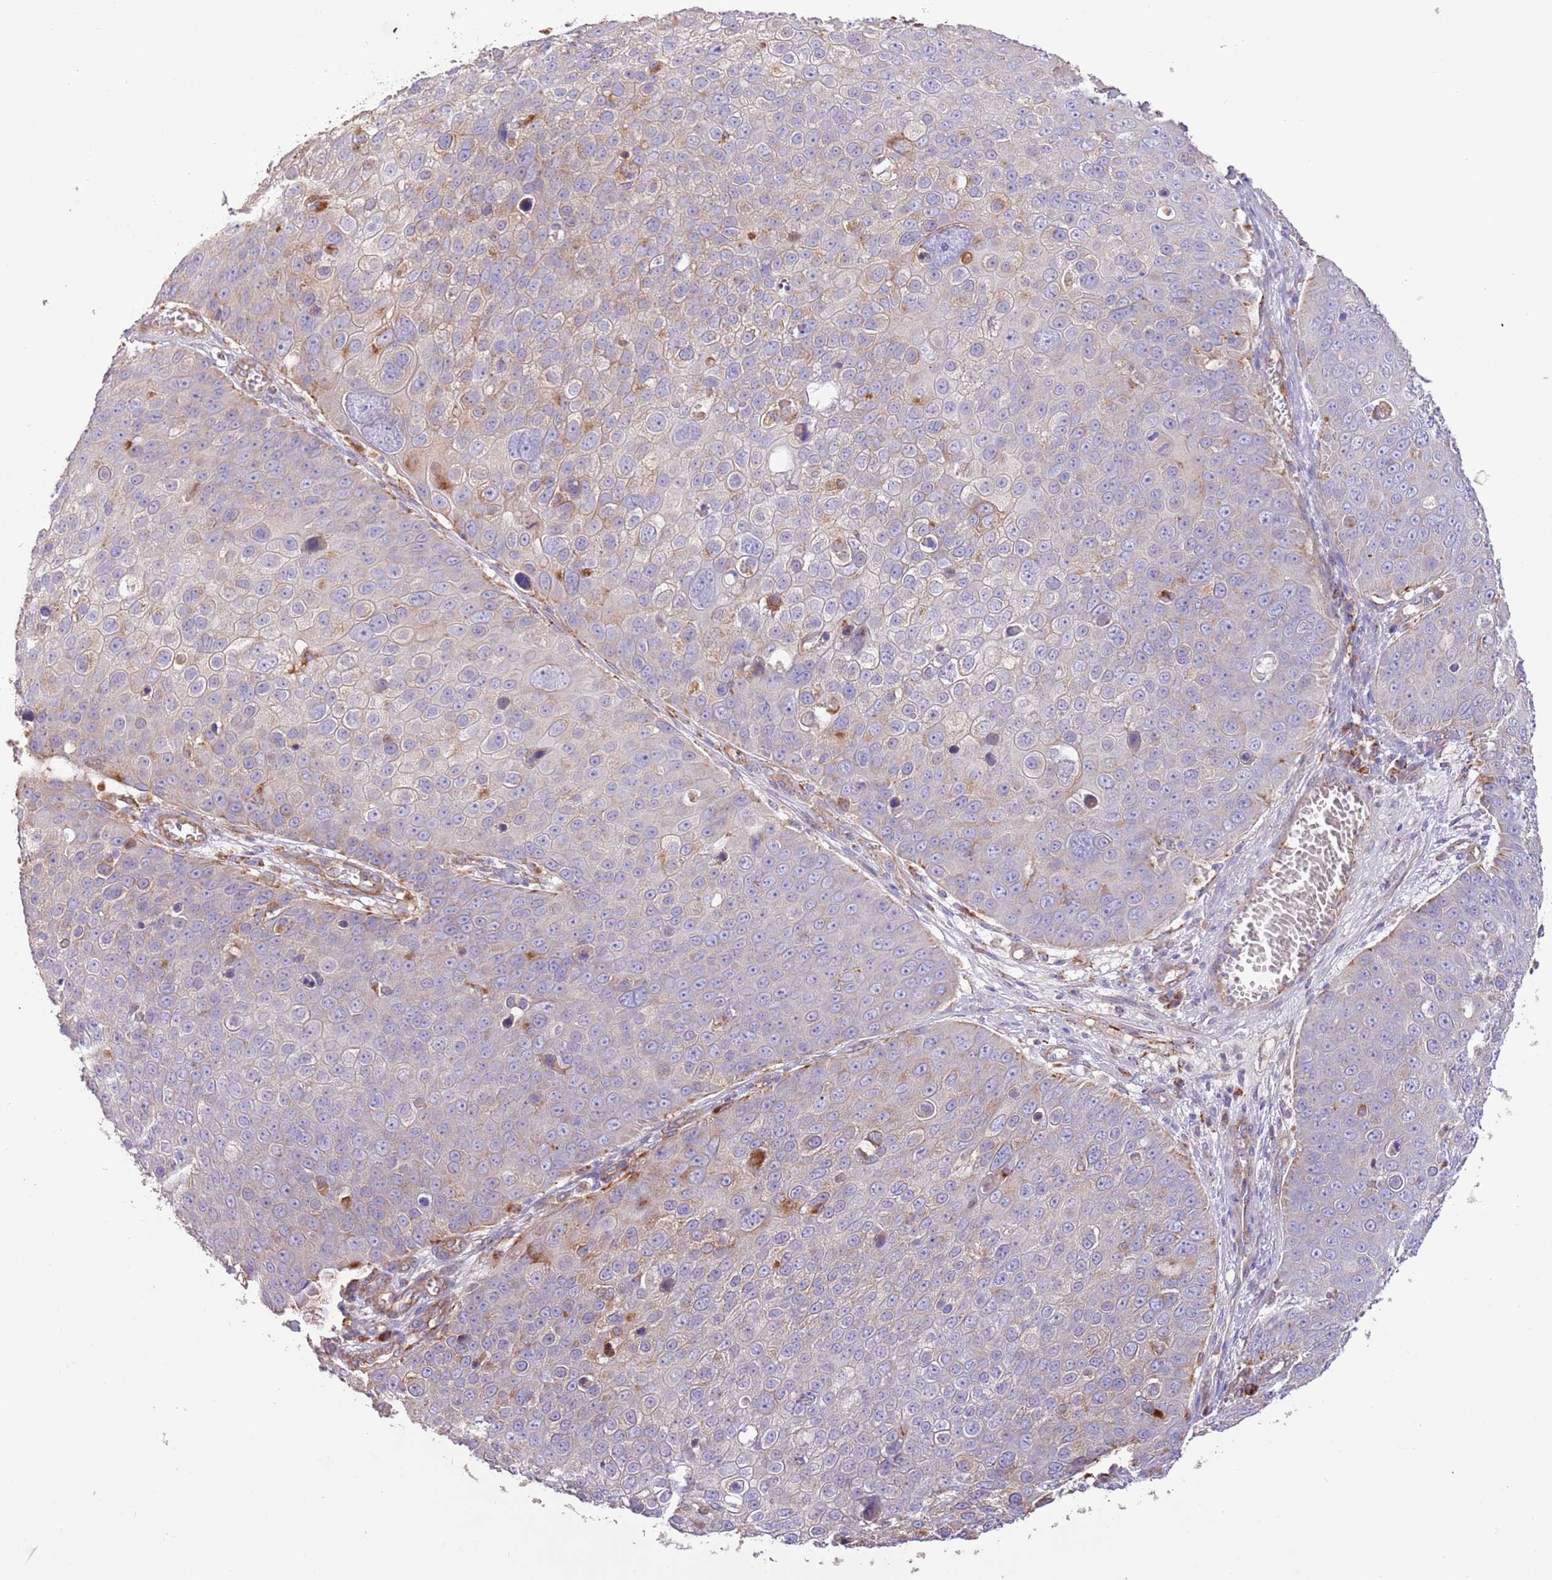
{"staining": {"intensity": "moderate", "quantity": "<25%", "location": "cytoplasmic/membranous"}, "tissue": "skin cancer", "cell_type": "Tumor cells", "image_type": "cancer", "snomed": [{"axis": "morphology", "description": "Squamous cell carcinoma, NOS"}, {"axis": "topography", "description": "Skin"}], "caption": "Skin cancer (squamous cell carcinoma) was stained to show a protein in brown. There is low levels of moderate cytoplasmic/membranous staining in approximately <25% of tumor cells.", "gene": "DOCK6", "patient": {"sex": "male", "age": 71}}